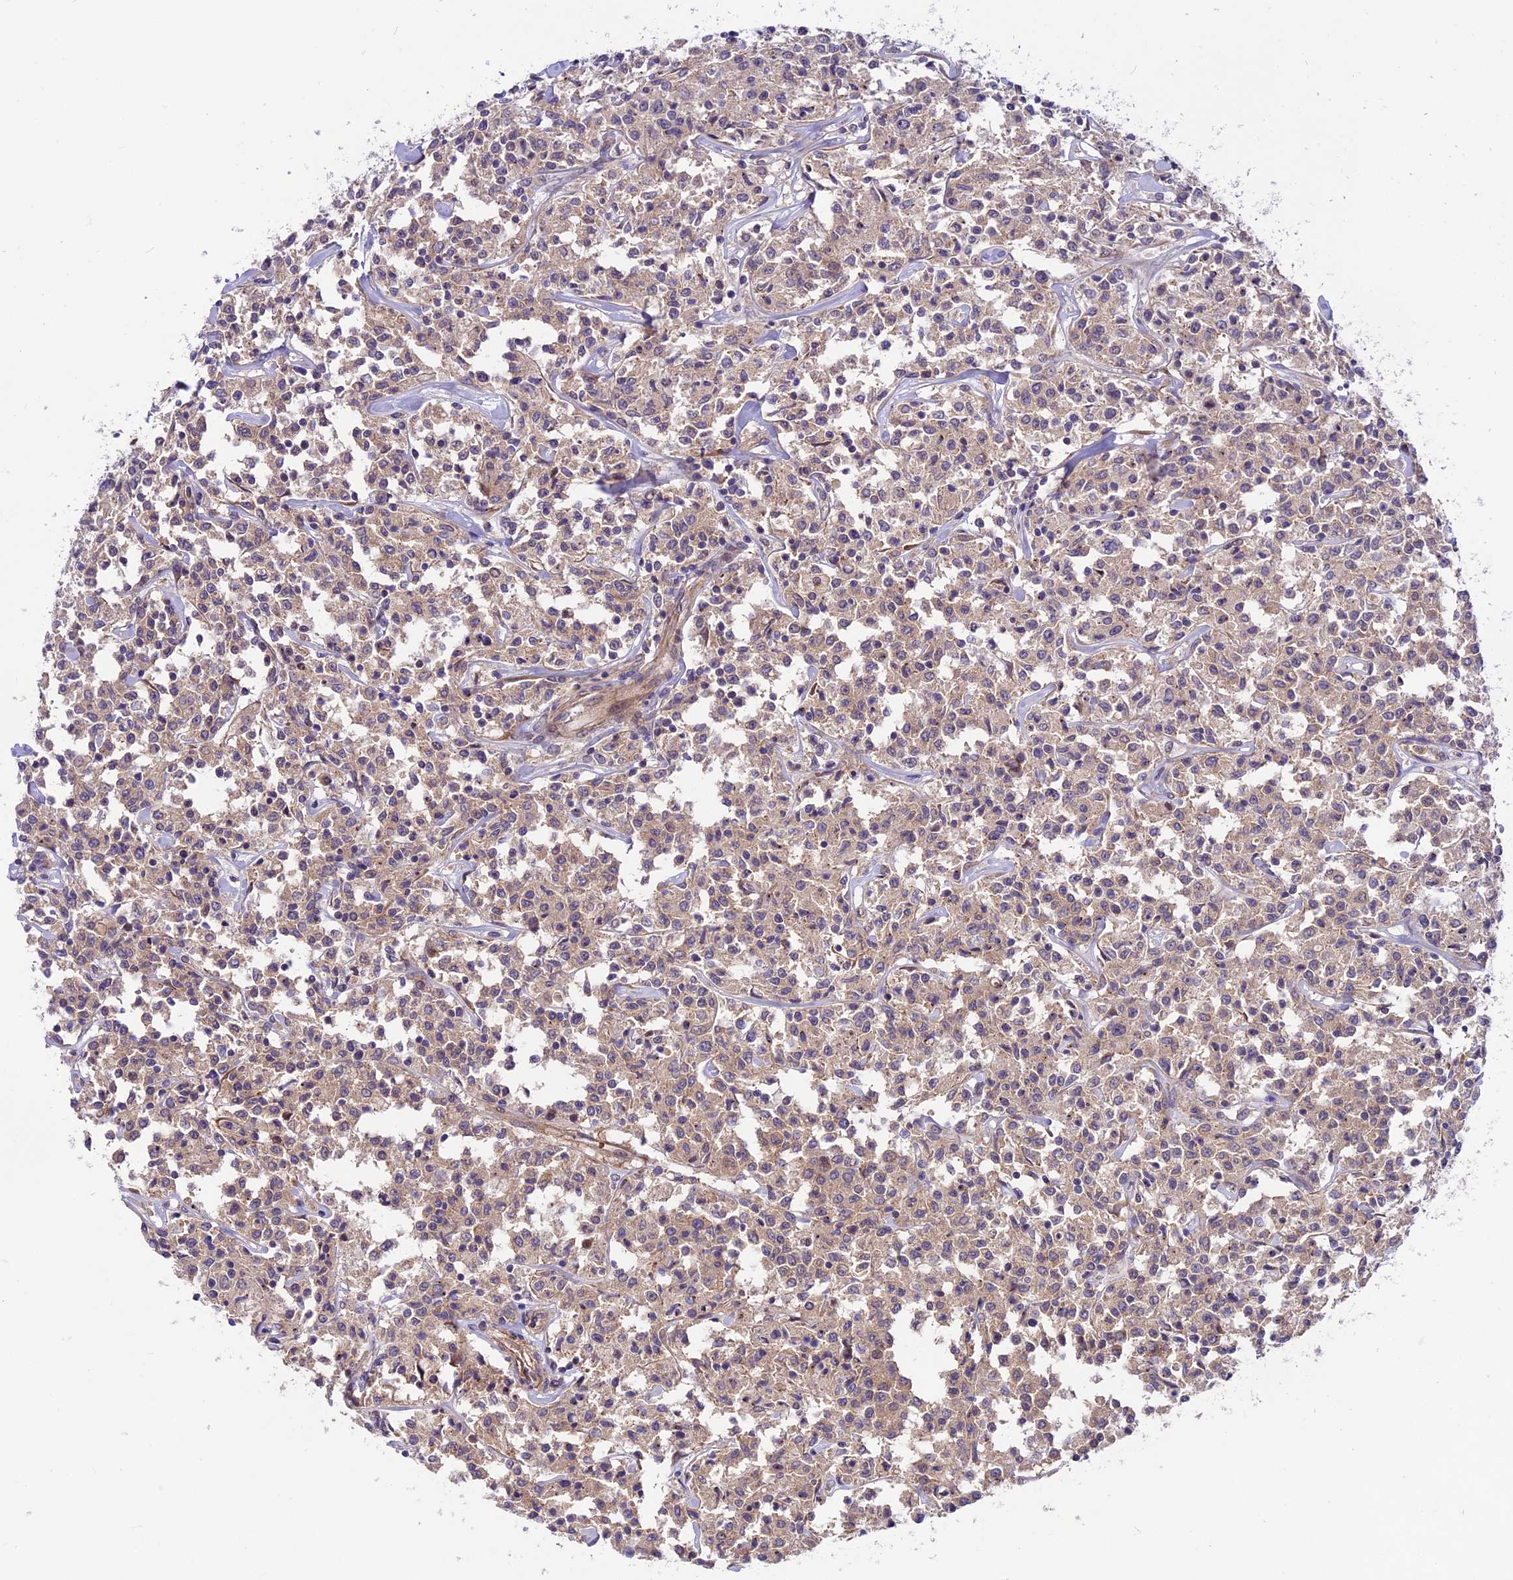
{"staining": {"intensity": "negative", "quantity": "none", "location": "none"}, "tissue": "lymphoma", "cell_type": "Tumor cells", "image_type": "cancer", "snomed": [{"axis": "morphology", "description": "Malignant lymphoma, non-Hodgkin's type, Low grade"}, {"axis": "topography", "description": "Small intestine"}], "caption": "Immunohistochemistry histopathology image of neoplastic tissue: human lymphoma stained with DAB (3,3'-diaminobenzidine) displays no significant protein expression in tumor cells.", "gene": "COG8", "patient": {"sex": "female", "age": 59}}